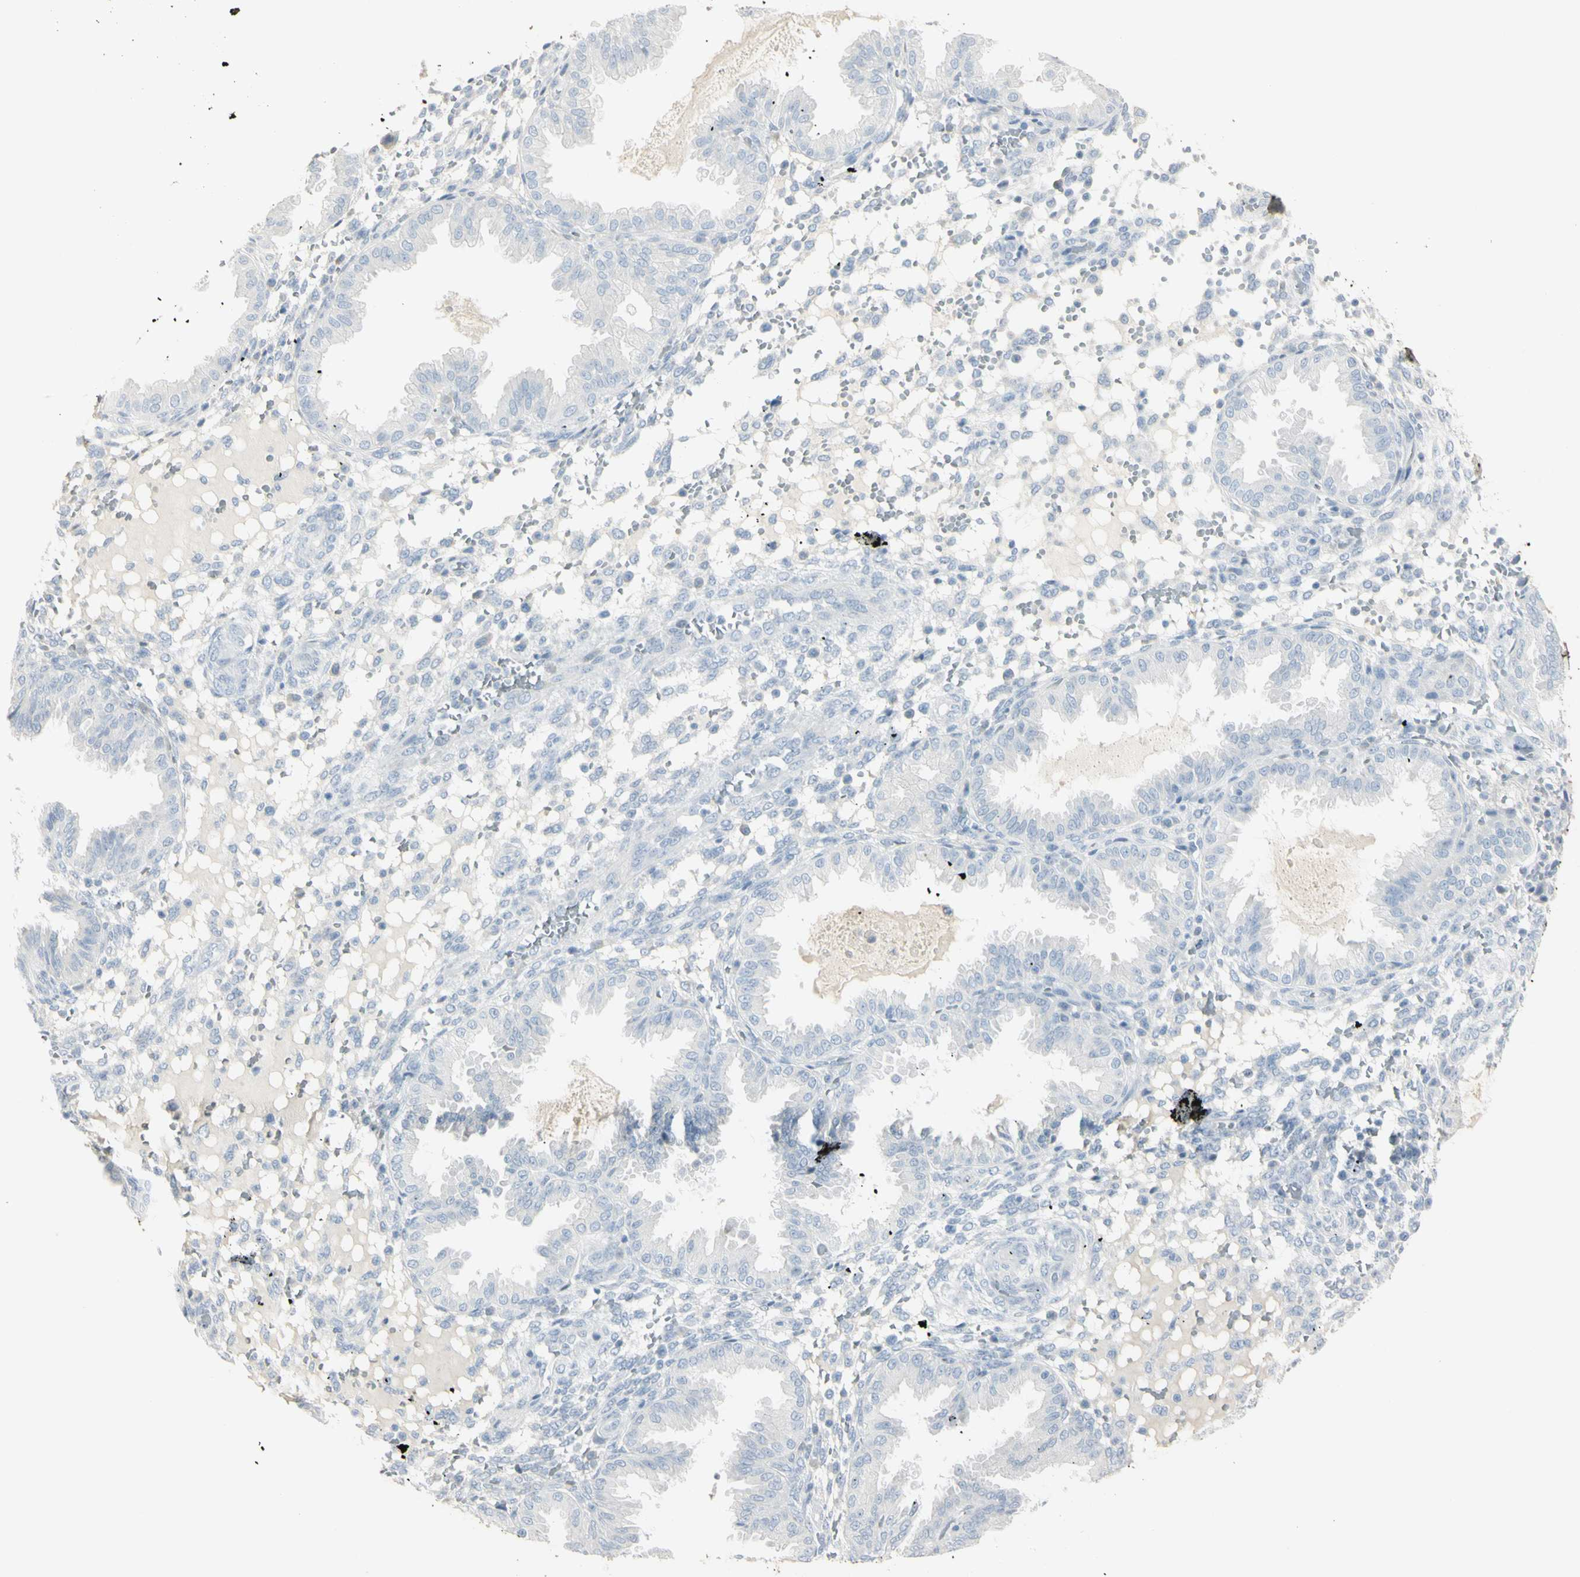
{"staining": {"intensity": "negative", "quantity": "none", "location": "none"}, "tissue": "endometrium", "cell_type": "Cells in endometrial stroma", "image_type": "normal", "snomed": [{"axis": "morphology", "description": "Normal tissue, NOS"}, {"axis": "topography", "description": "Endometrium"}], "caption": "Immunohistochemistry (IHC) of benign endometrium exhibits no positivity in cells in endometrial stroma. (DAB immunohistochemistry (IHC) visualized using brightfield microscopy, high magnification).", "gene": "PIP", "patient": {"sex": "female", "age": 33}}